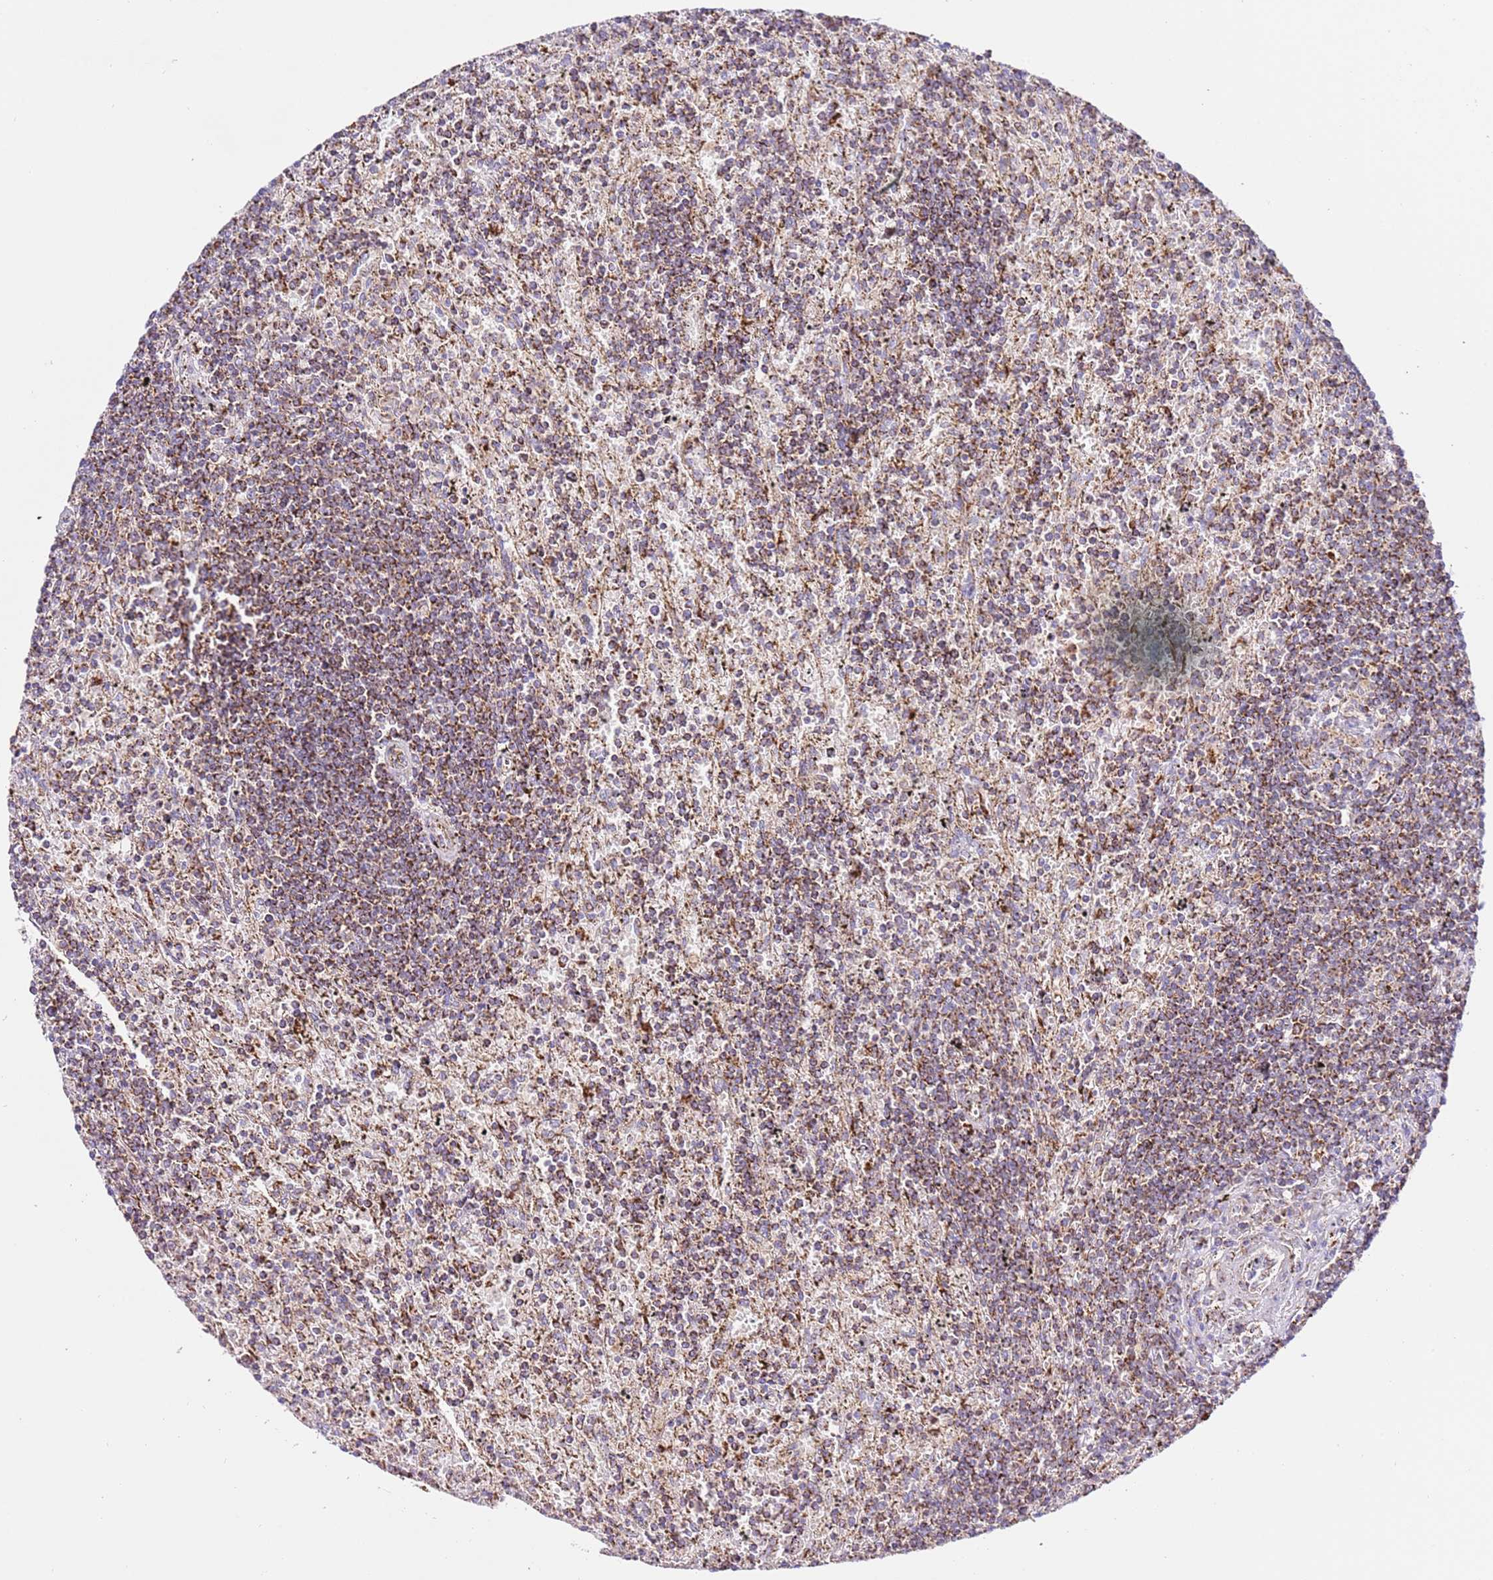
{"staining": {"intensity": "moderate", "quantity": ">75%", "location": "cytoplasmic/membranous"}, "tissue": "lymphoma", "cell_type": "Tumor cells", "image_type": "cancer", "snomed": [{"axis": "morphology", "description": "Malignant lymphoma, non-Hodgkin's type, Low grade"}, {"axis": "topography", "description": "Spleen"}], "caption": "Protein staining of malignant lymphoma, non-Hodgkin's type (low-grade) tissue exhibits moderate cytoplasmic/membranous staining in about >75% of tumor cells.", "gene": "ZBTB39", "patient": {"sex": "male", "age": 76}}